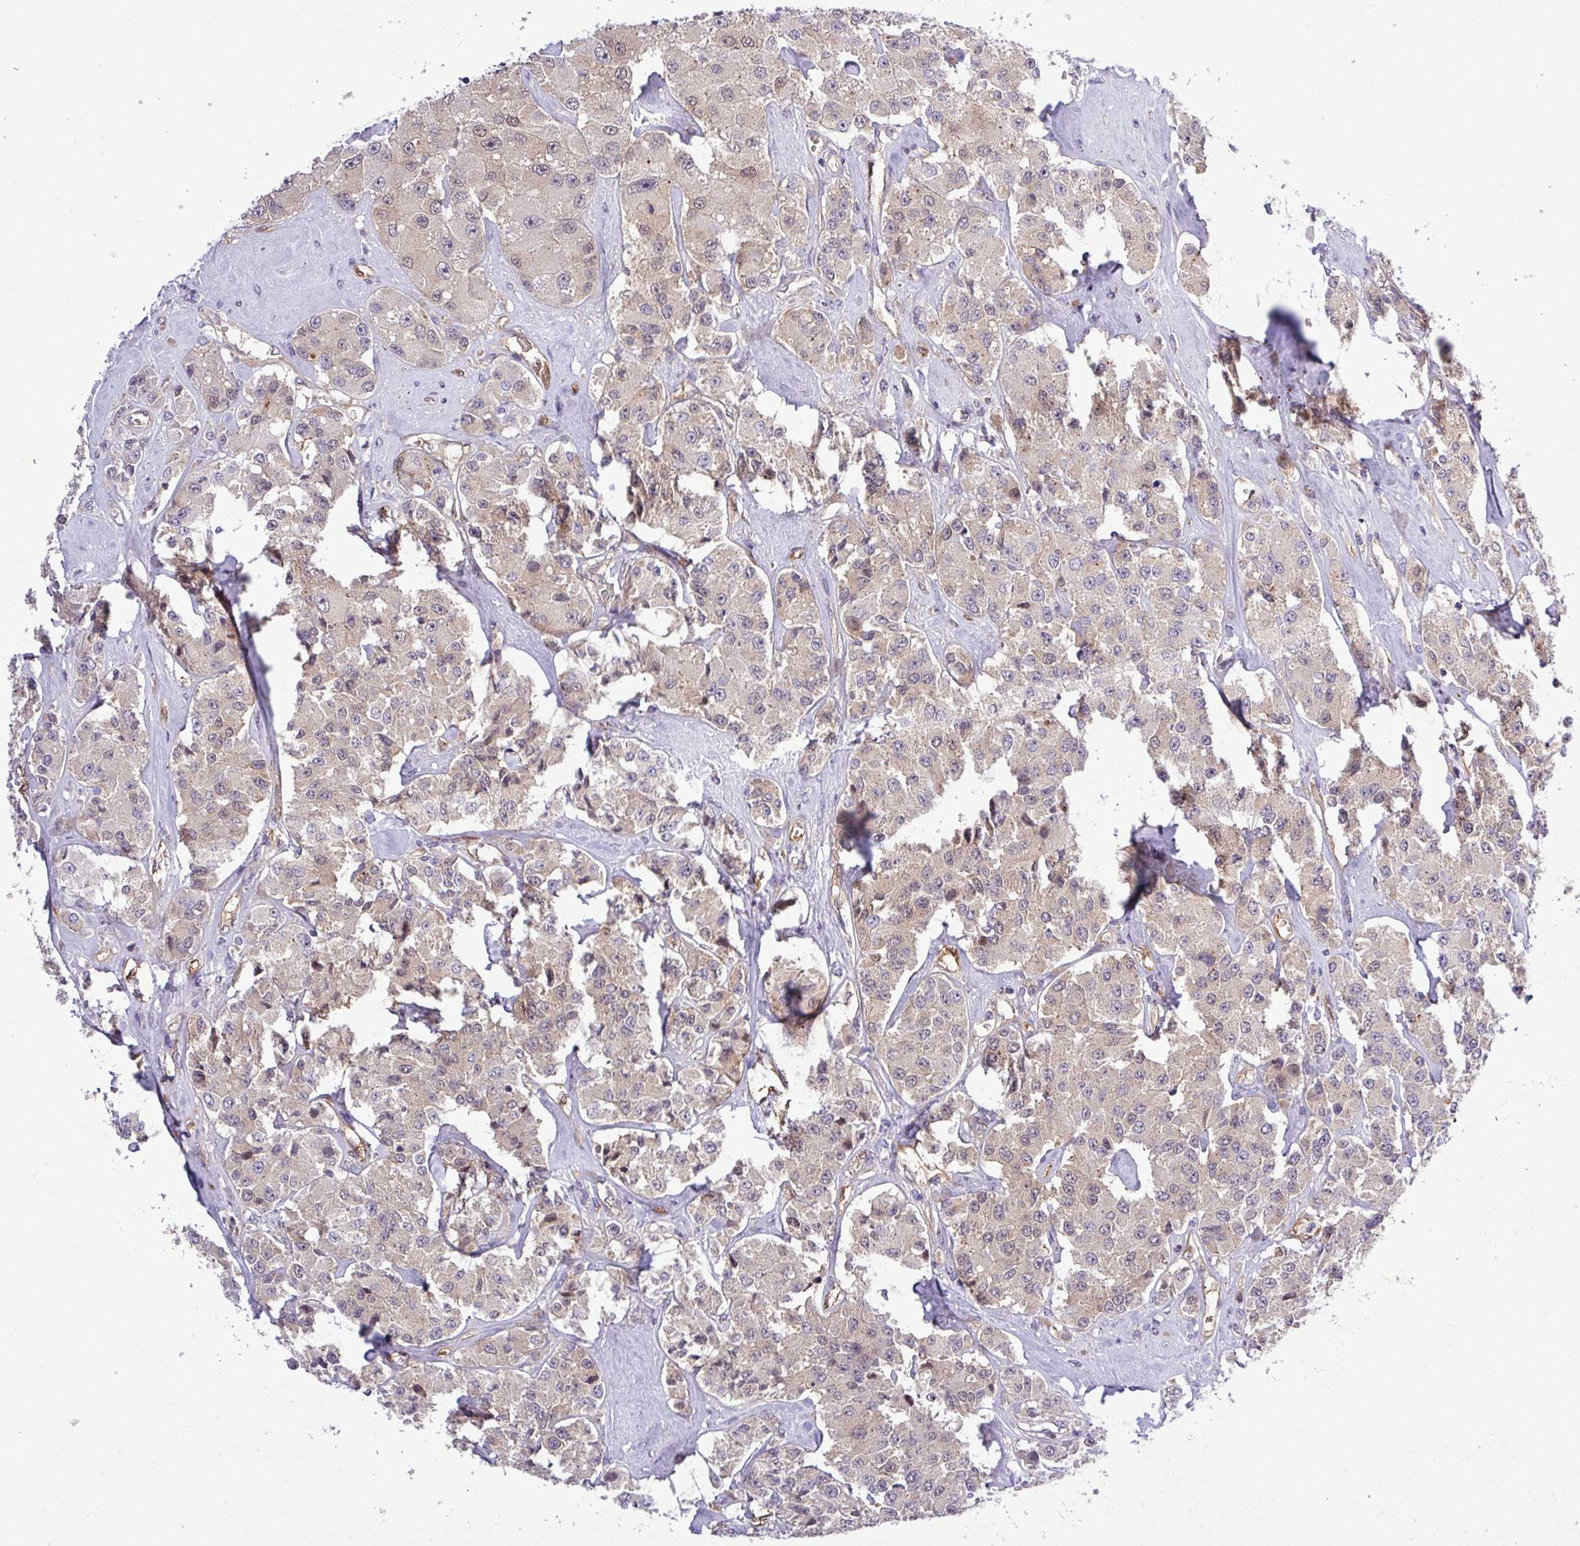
{"staining": {"intensity": "weak", "quantity": "25%-75%", "location": "cytoplasmic/membranous,nuclear"}, "tissue": "carcinoid", "cell_type": "Tumor cells", "image_type": "cancer", "snomed": [{"axis": "morphology", "description": "Carcinoid, malignant, NOS"}, {"axis": "topography", "description": "Pancreas"}], "caption": "High-power microscopy captured an immunohistochemistry photomicrograph of carcinoid, revealing weak cytoplasmic/membranous and nuclear expression in approximately 25%-75% of tumor cells.", "gene": "CARHSP1", "patient": {"sex": "male", "age": 41}}